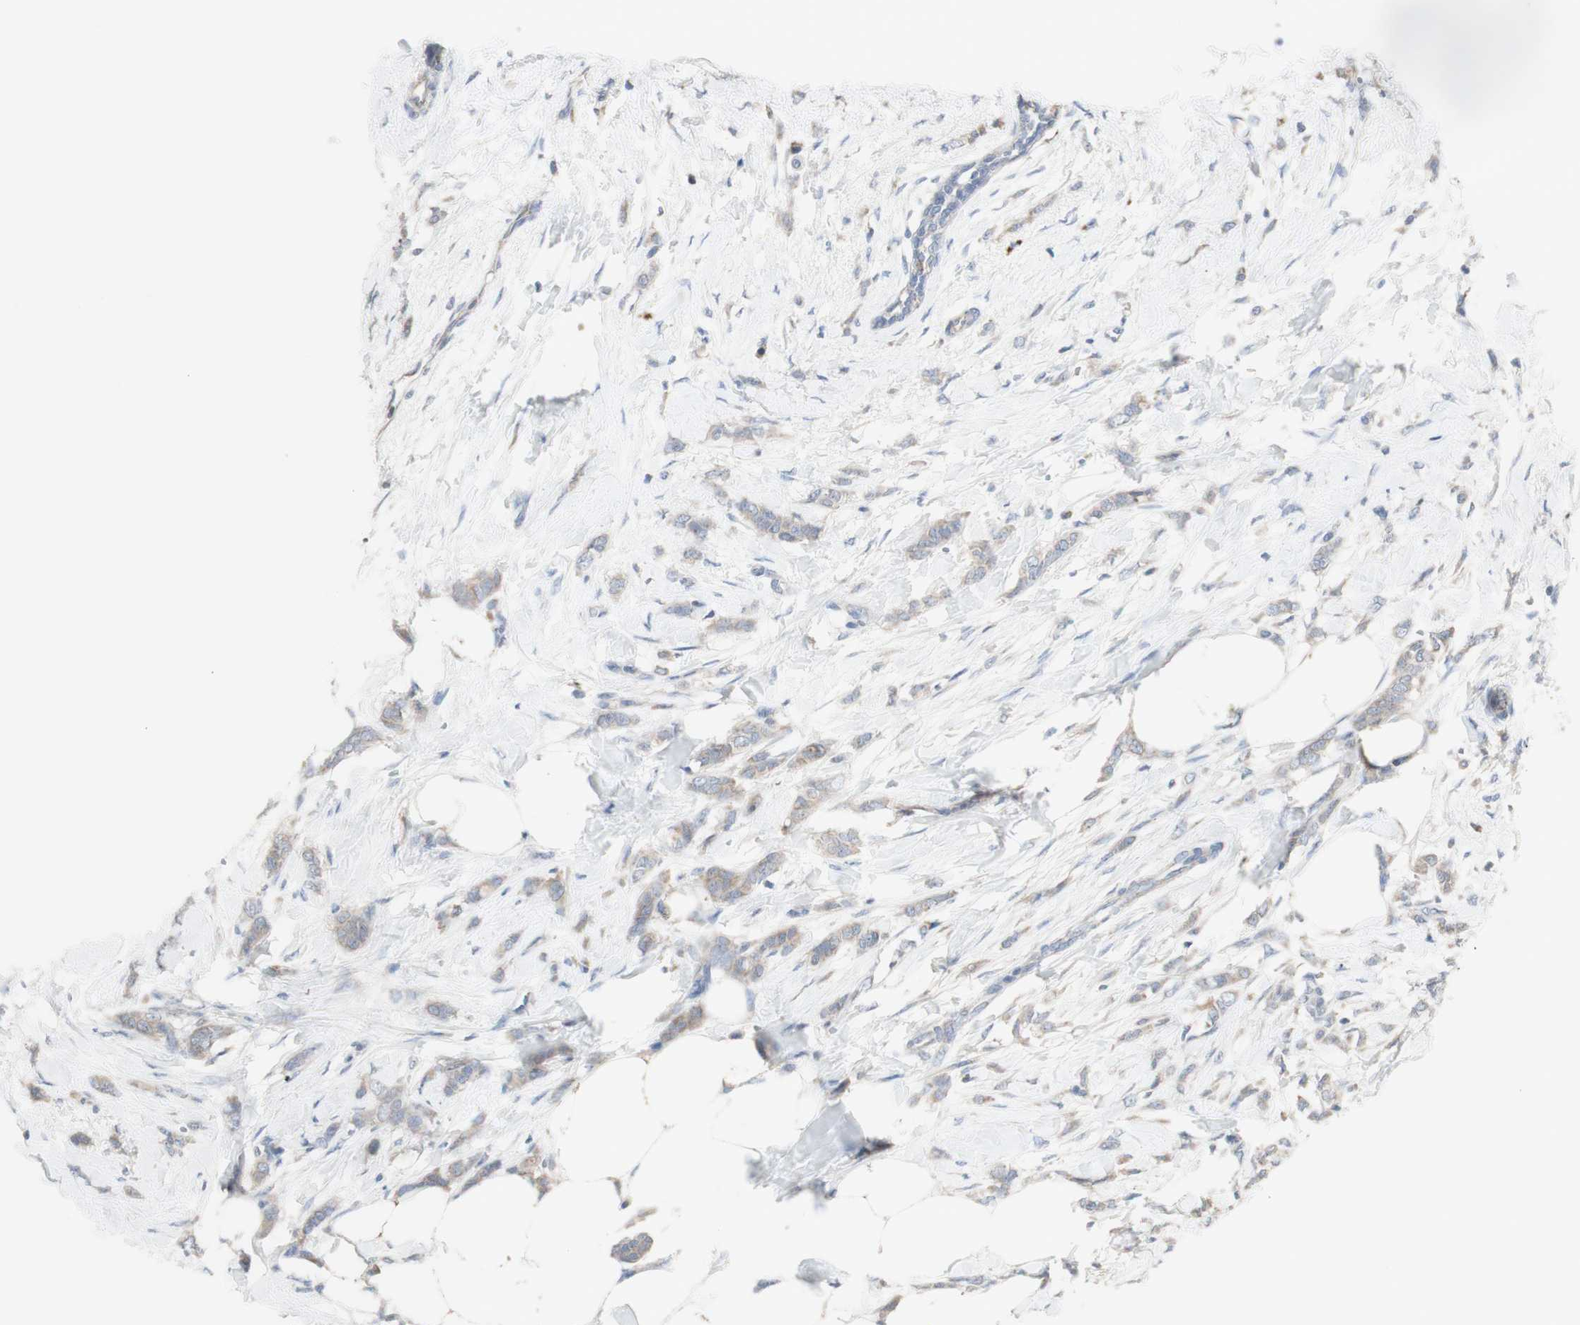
{"staining": {"intensity": "weak", "quantity": "<25%", "location": "cytoplasmic/membranous"}, "tissue": "breast cancer", "cell_type": "Tumor cells", "image_type": "cancer", "snomed": [{"axis": "morphology", "description": "Lobular carcinoma, in situ"}, {"axis": "morphology", "description": "Lobular carcinoma"}, {"axis": "topography", "description": "Breast"}], "caption": "Protein analysis of breast cancer (lobular carcinoma in situ) reveals no significant staining in tumor cells. Brightfield microscopy of IHC stained with DAB (brown) and hematoxylin (blue), captured at high magnification.", "gene": "C3orf52", "patient": {"sex": "female", "age": 41}}